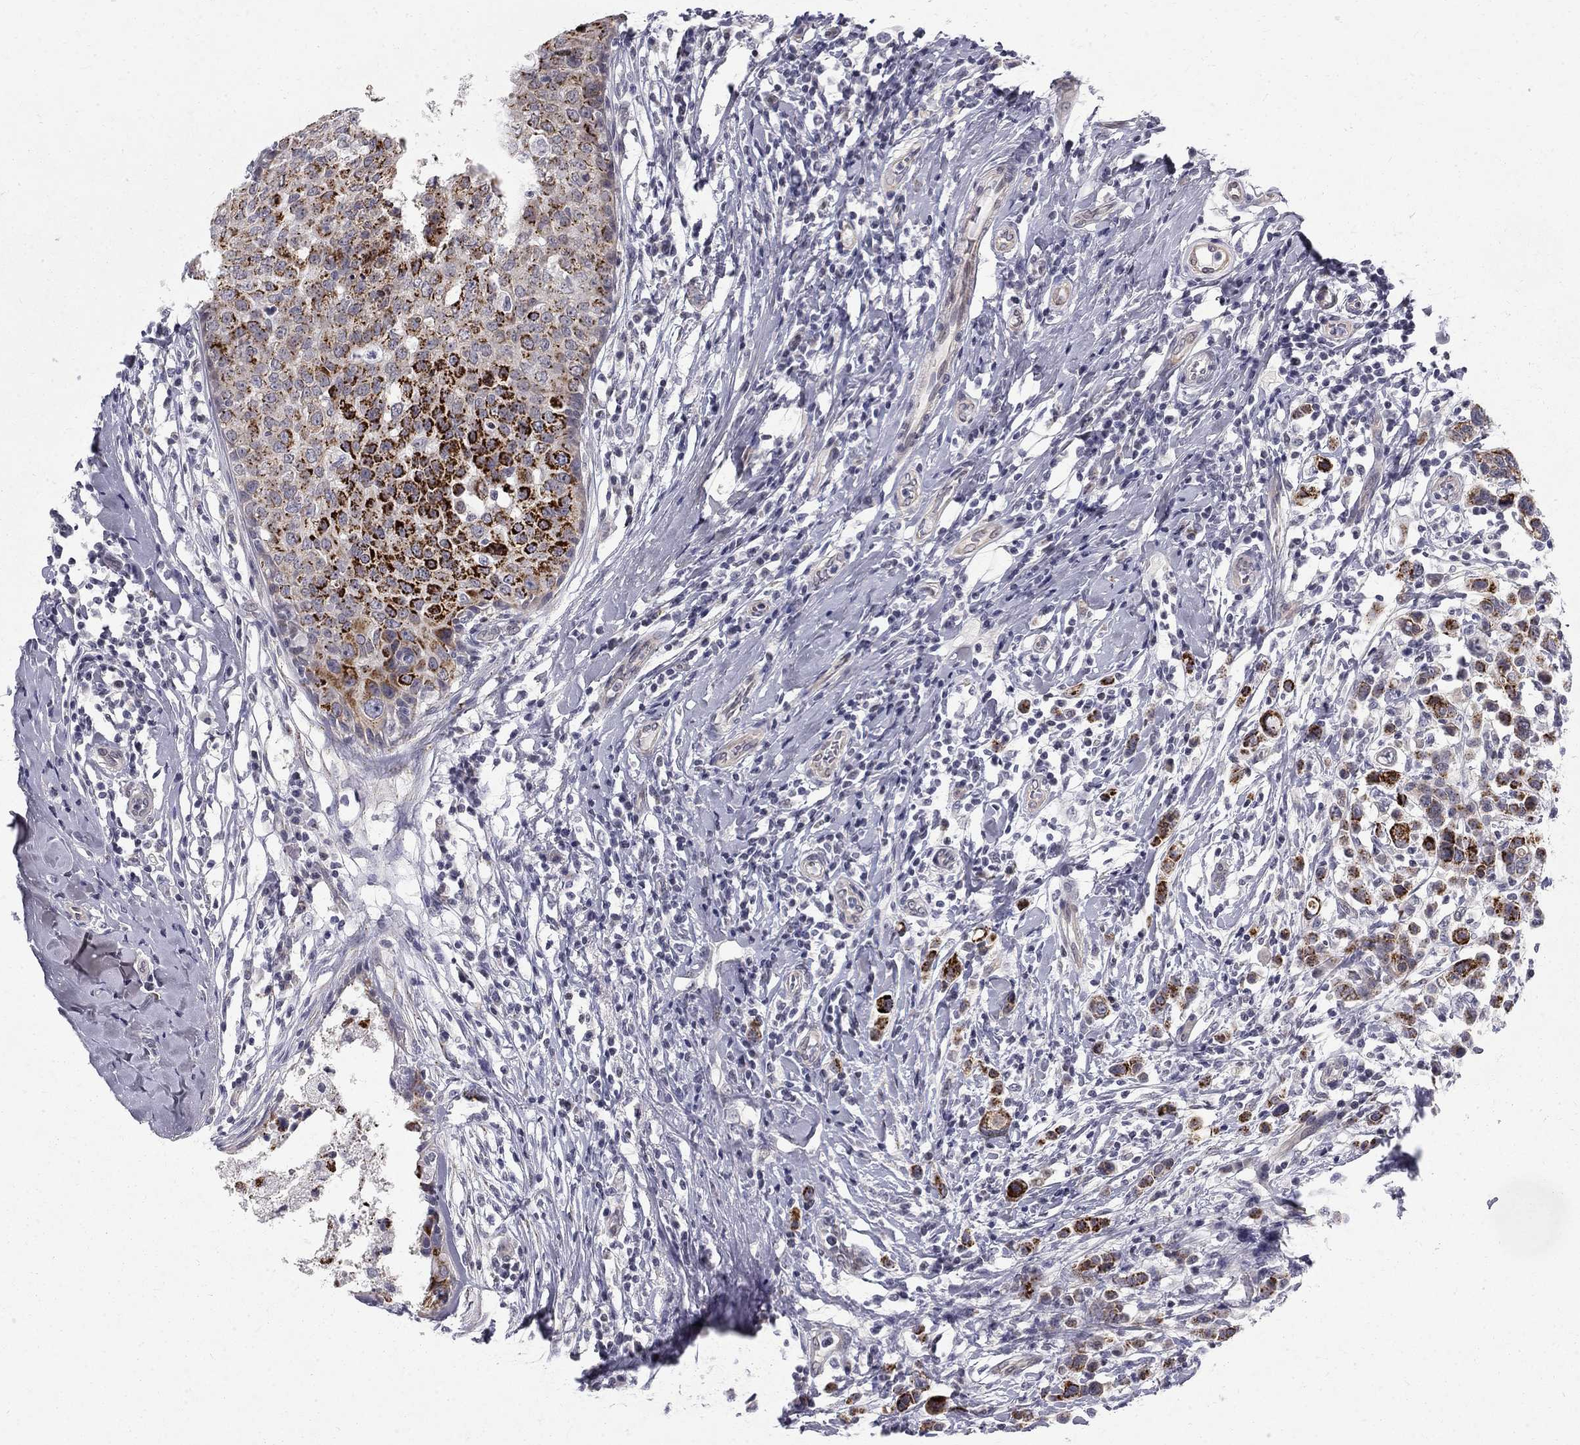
{"staining": {"intensity": "strong", "quantity": "25%-75%", "location": "cytoplasmic/membranous"}, "tissue": "breast cancer", "cell_type": "Tumor cells", "image_type": "cancer", "snomed": [{"axis": "morphology", "description": "Duct carcinoma"}, {"axis": "topography", "description": "Breast"}], "caption": "Immunohistochemistry (IHC) (DAB (3,3'-diaminobenzidine)) staining of human breast cancer (infiltrating ductal carcinoma) displays strong cytoplasmic/membranous protein positivity in about 25%-75% of tumor cells.", "gene": "CLIC6", "patient": {"sex": "female", "age": 27}}